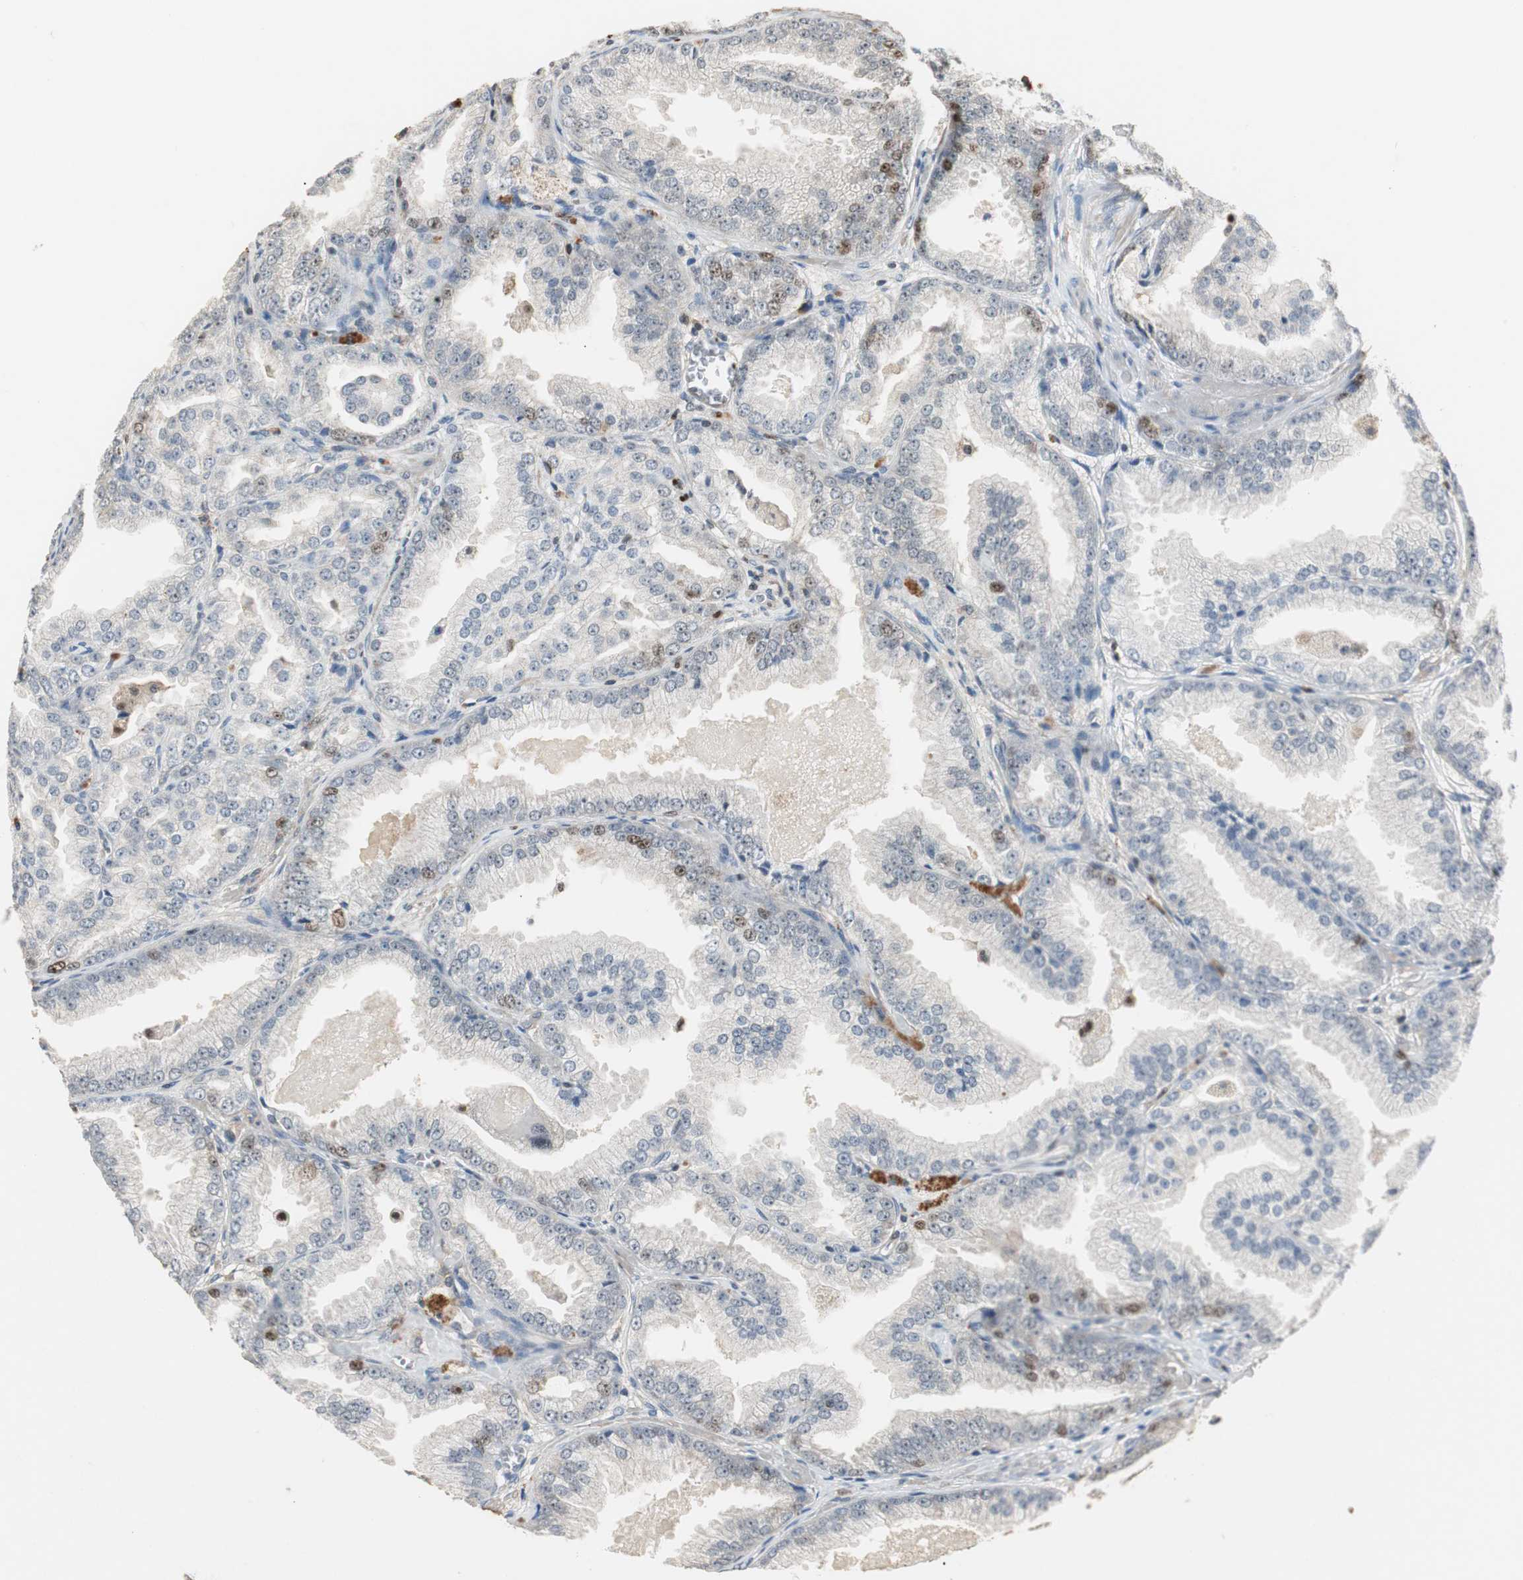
{"staining": {"intensity": "moderate", "quantity": "<25%", "location": "nuclear"}, "tissue": "prostate cancer", "cell_type": "Tumor cells", "image_type": "cancer", "snomed": [{"axis": "morphology", "description": "Adenocarcinoma, High grade"}, {"axis": "topography", "description": "Prostate"}], "caption": "An image showing moderate nuclear expression in about <25% of tumor cells in prostate adenocarcinoma (high-grade), as visualized by brown immunohistochemical staining.", "gene": "FEN1", "patient": {"sex": "male", "age": 61}}